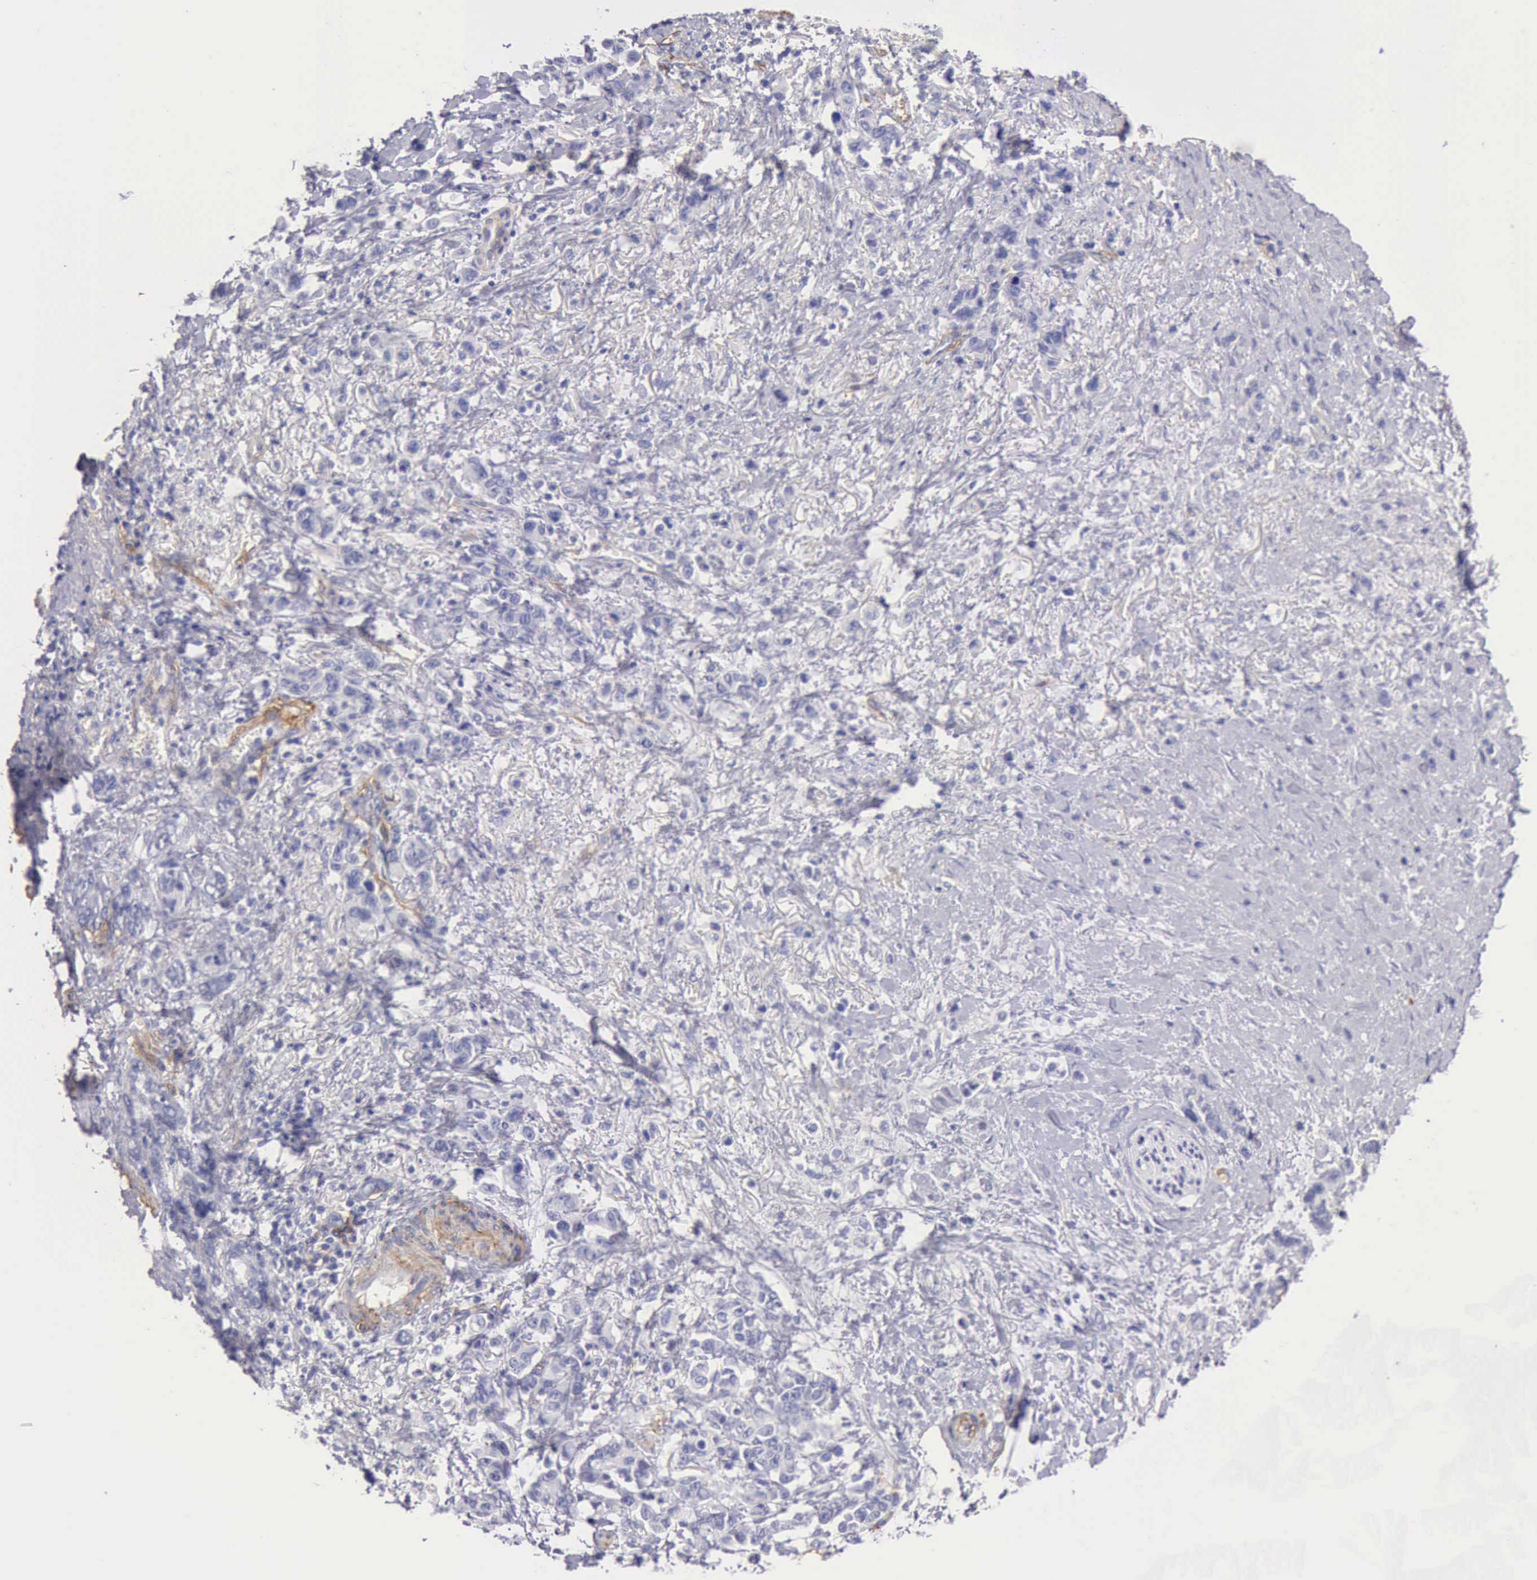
{"staining": {"intensity": "negative", "quantity": "none", "location": "none"}, "tissue": "stomach cancer", "cell_type": "Tumor cells", "image_type": "cancer", "snomed": [{"axis": "morphology", "description": "Adenocarcinoma, NOS"}, {"axis": "topography", "description": "Stomach"}], "caption": "Photomicrograph shows no protein expression in tumor cells of stomach cancer tissue.", "gene": "AOC3", "patient": {"sex": "male", "age": 78}}